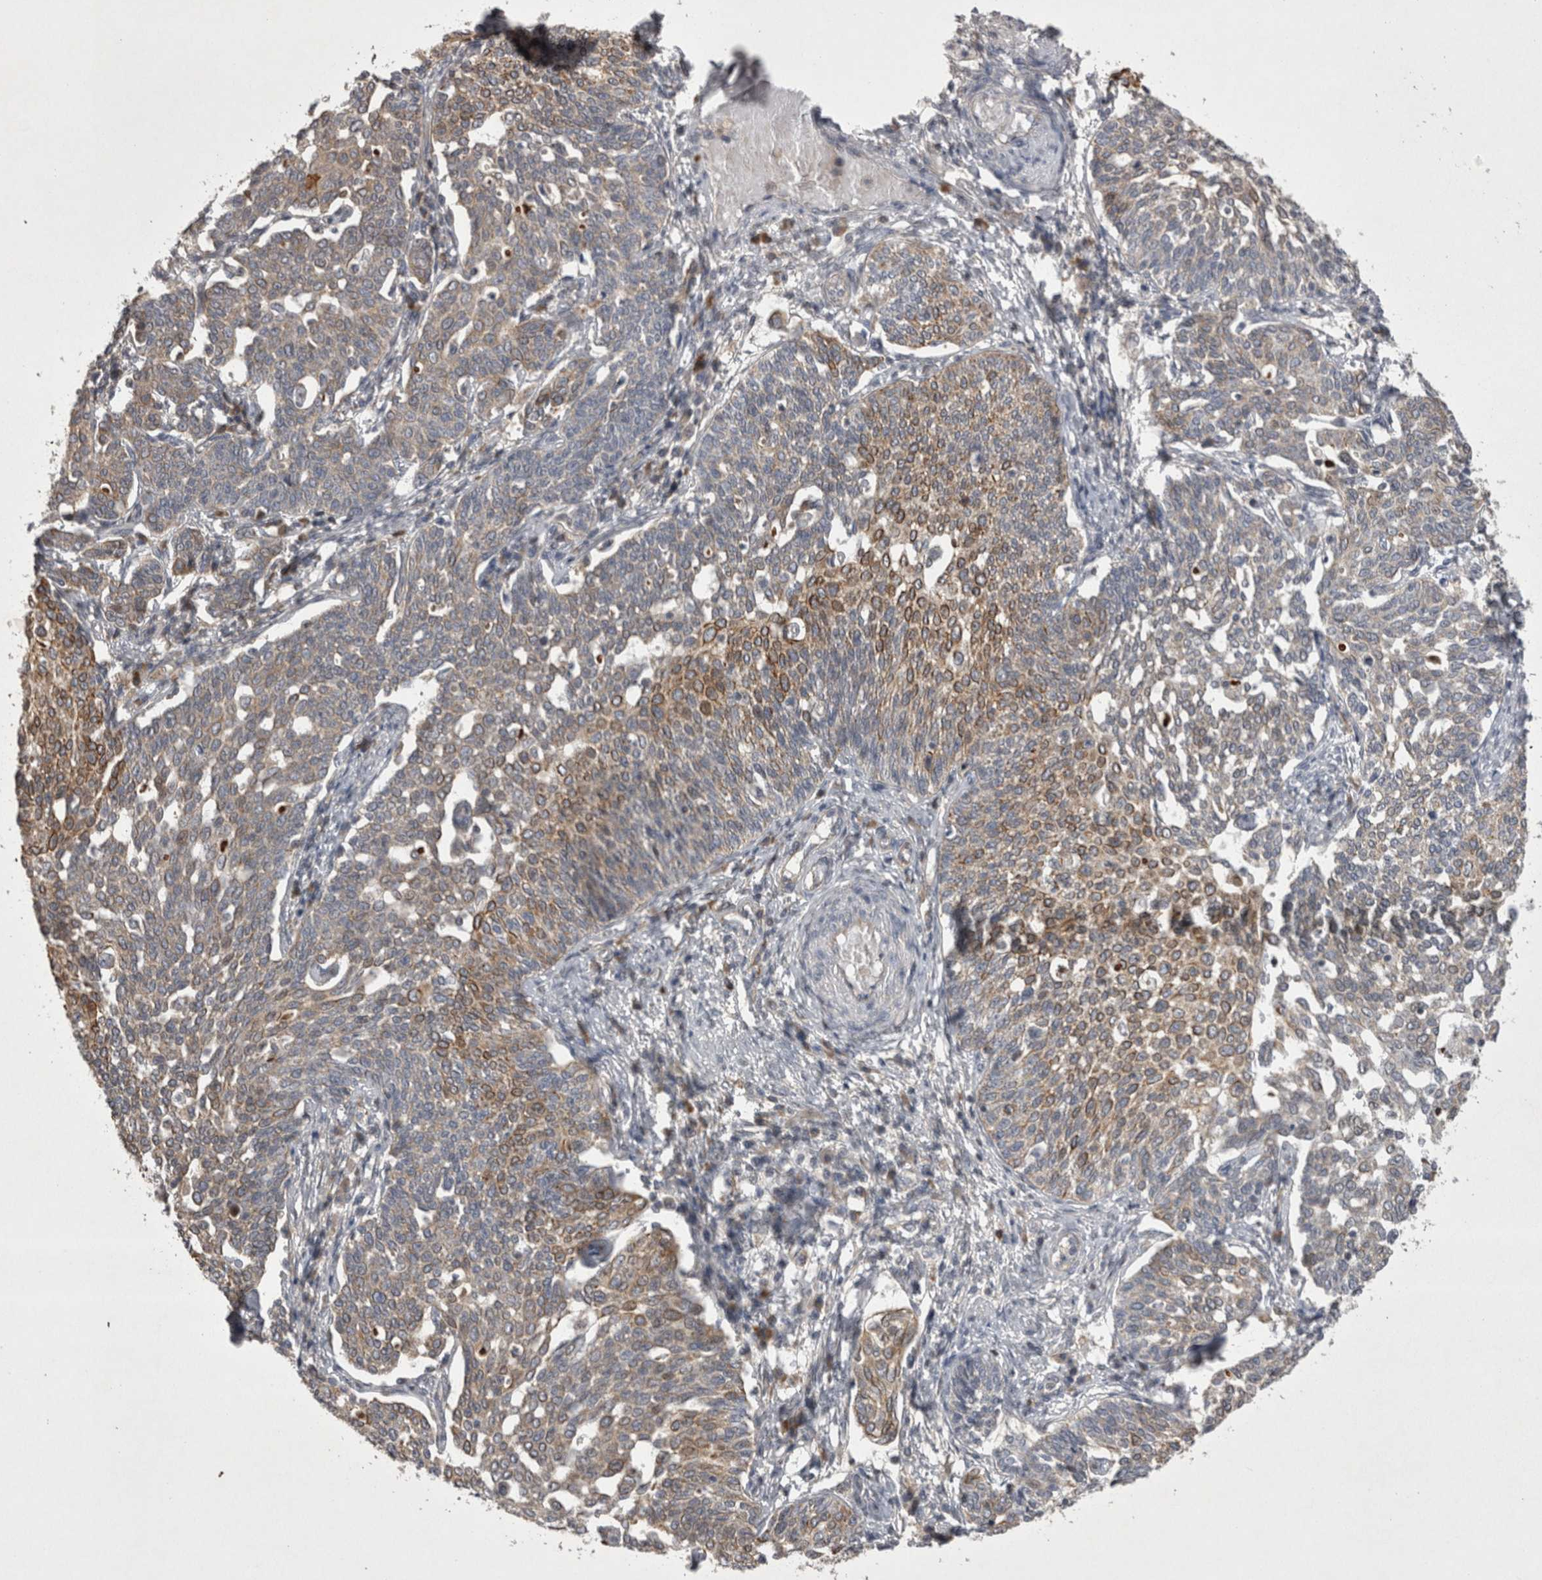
{"staining": {"intensity": "moderate", "quantity": "<25%", "location": "cytoplasmic/membranous"}, "tissue": "cervical cancer", "cell_type": "Tumor cells", "image_type": "cancer", "snomed": [{"axis": "morphology", "description": "Squamous cell carcinoma, NOS"}, {"axis": "topography", "description": "Cervix"}], "caption": "Immunohistochemistry (IHC) of human squamous cell carcinoma (cervical) exhibits low levels of moderate cytoplasmic/membranous positivity in approximately <25% of tumor cells.", "gene": "TSPOAP1", "patient": {"sex": "female", "age": 34}}